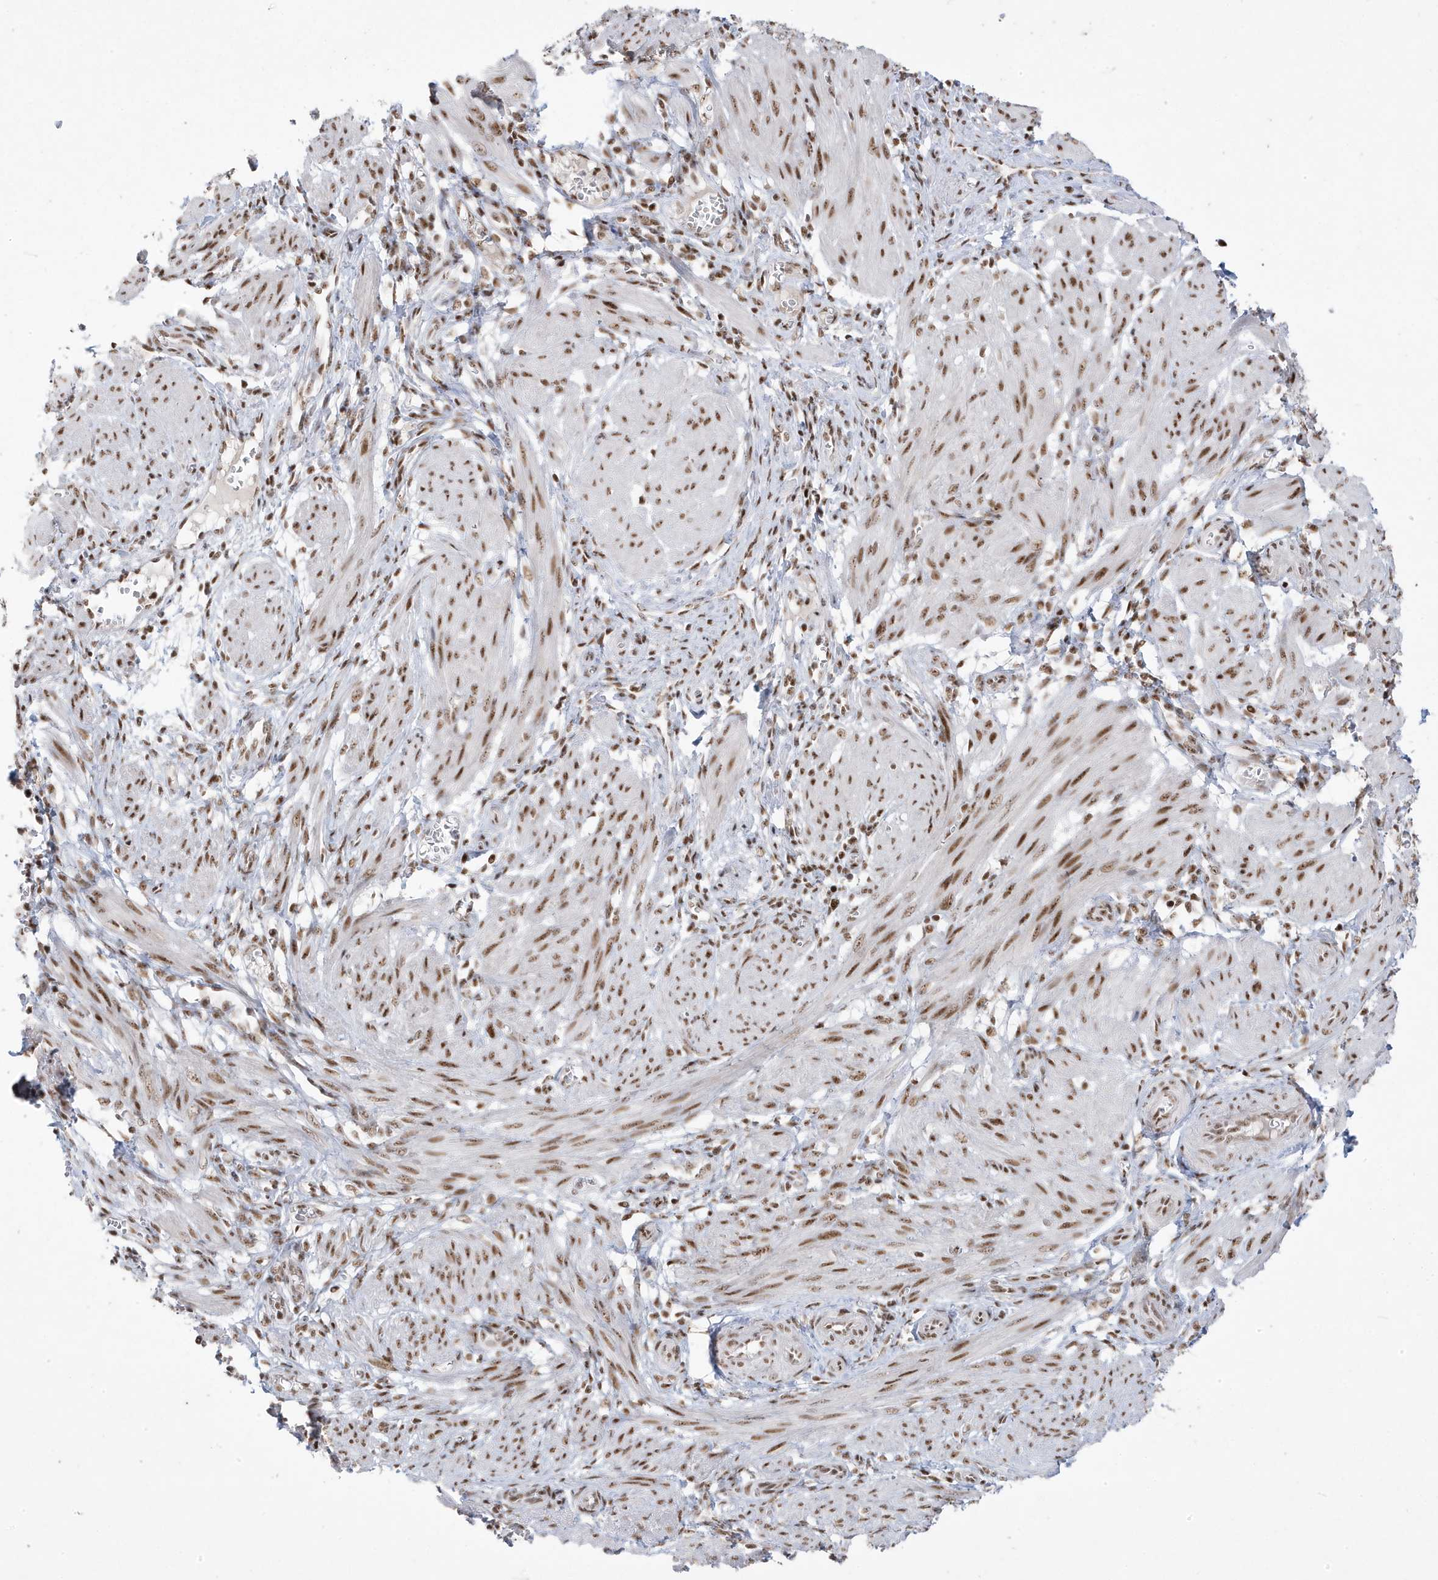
{"staining": {"intensity": "moderate", "quantity": ">75%", "location": "nuclear"}, "tissue": "smooth muscle", "cell_type": "Smooth muscle cells", "image_type": "normal", "snomed": [{"axis": "morphology", "description": "Normal tissue, NOS"}, {"axis": "topography", "description": "Smooth muscle"}], "caption": "Protein analysis of normal smooth muscle shows moderate nuclear positivity in approximately >75% of smooth muscle cells. Nuclei are stained in blue.", "gene": "MTREX", "patient": {"sex": "female", "age": 39}}